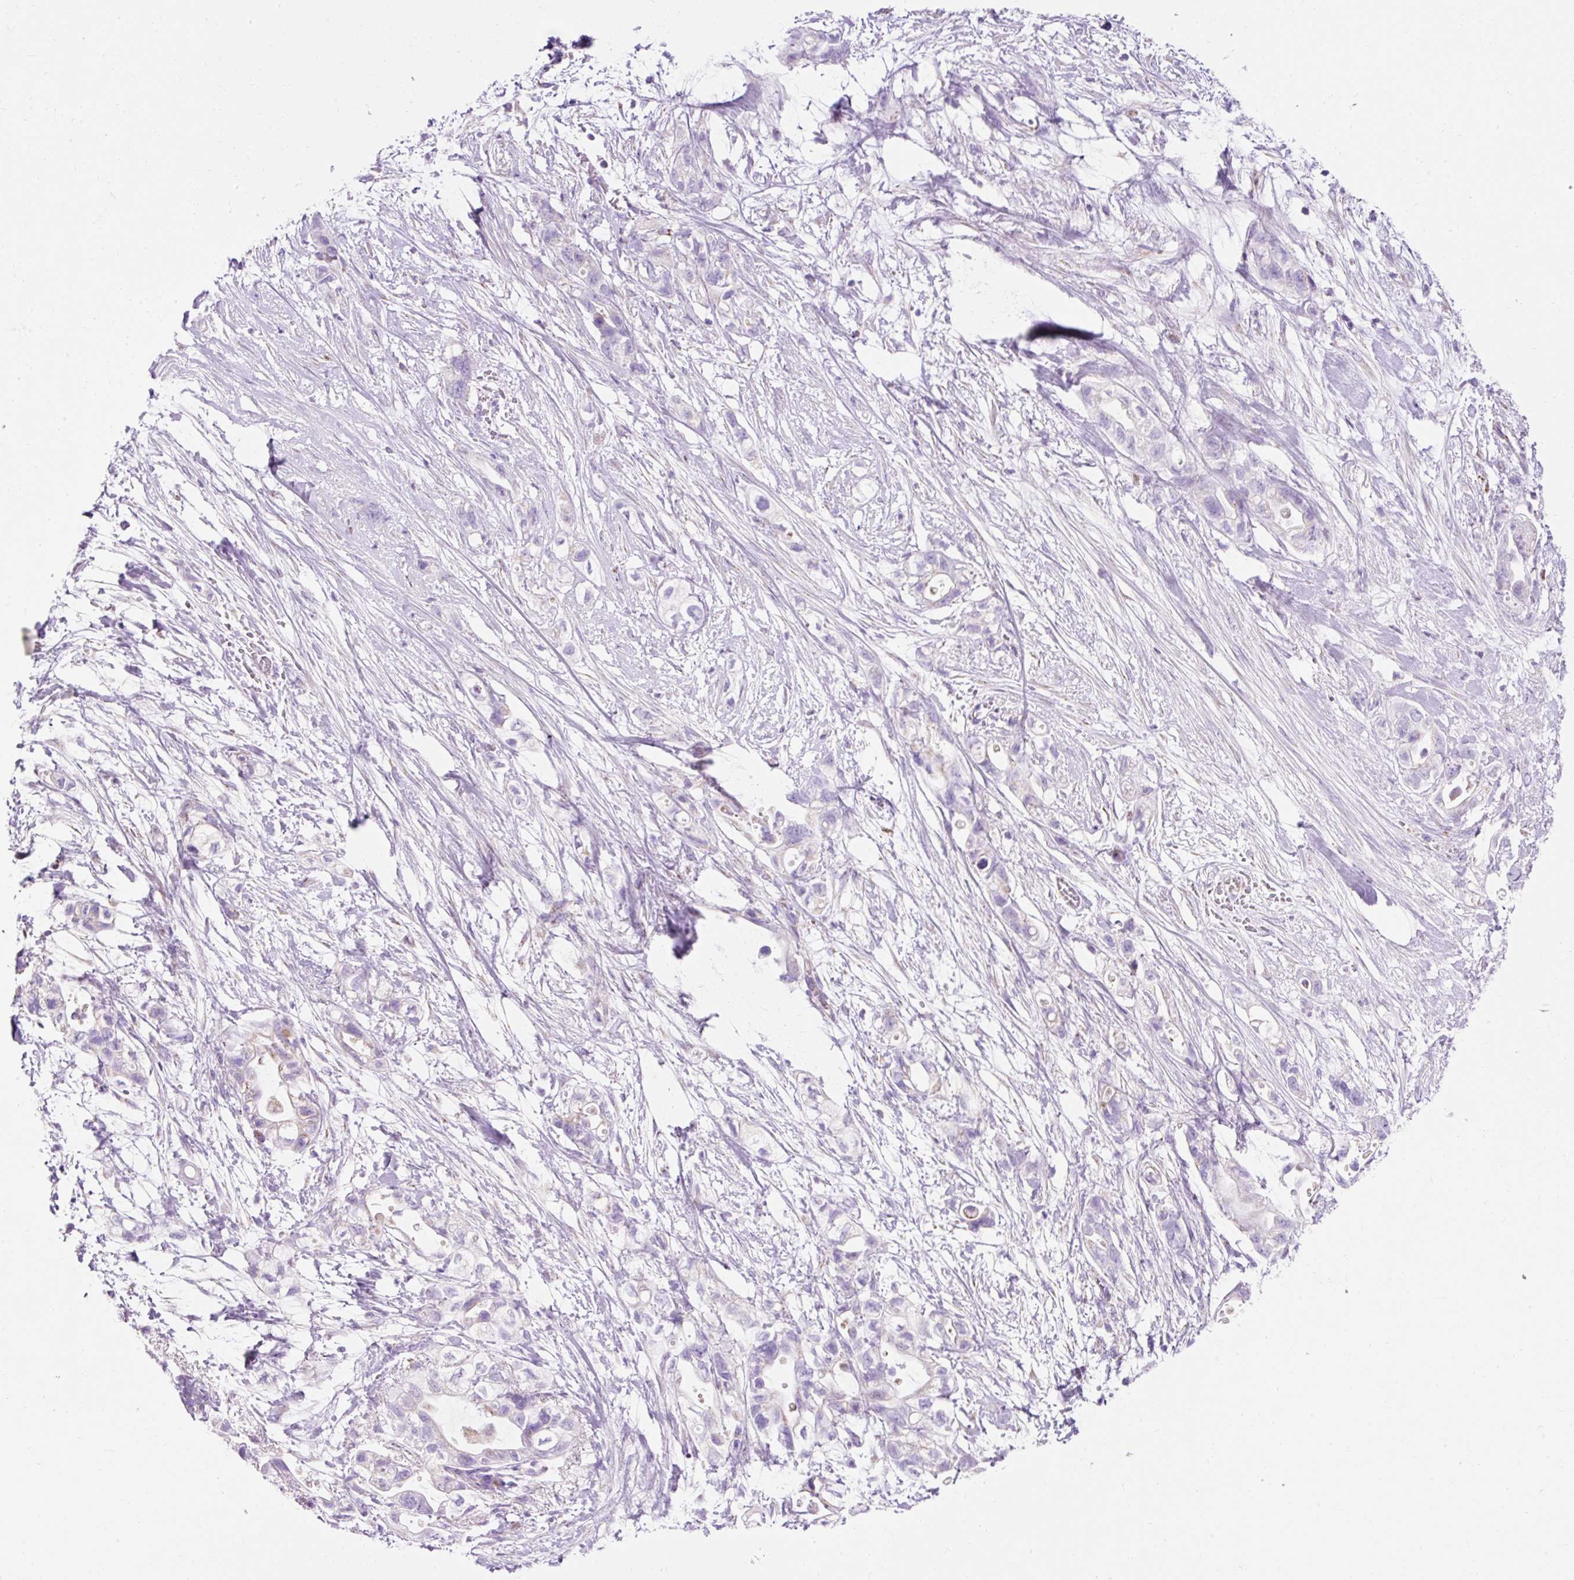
{"staining": {"intensity": "negative", "quantity": "none", "location": "none"}, "tissue": "pancreatic cancer", "cell_type": "Tumor cells", "image_type": "cancer", "snomed": [{"axis": "morphology", "description": "Adenocarcinoma, NOS"}, {"axis": "topography", "description": "Pancreas"}], "caption": "A micrograph of pancreatic adenocarcinoma stained for a protein reveals no brown staining in tumor cells. (IHC, brightfield microscopy, high magnification).", "gene": "PLPP2", "patient": {"sex": "female", "age": 72}}